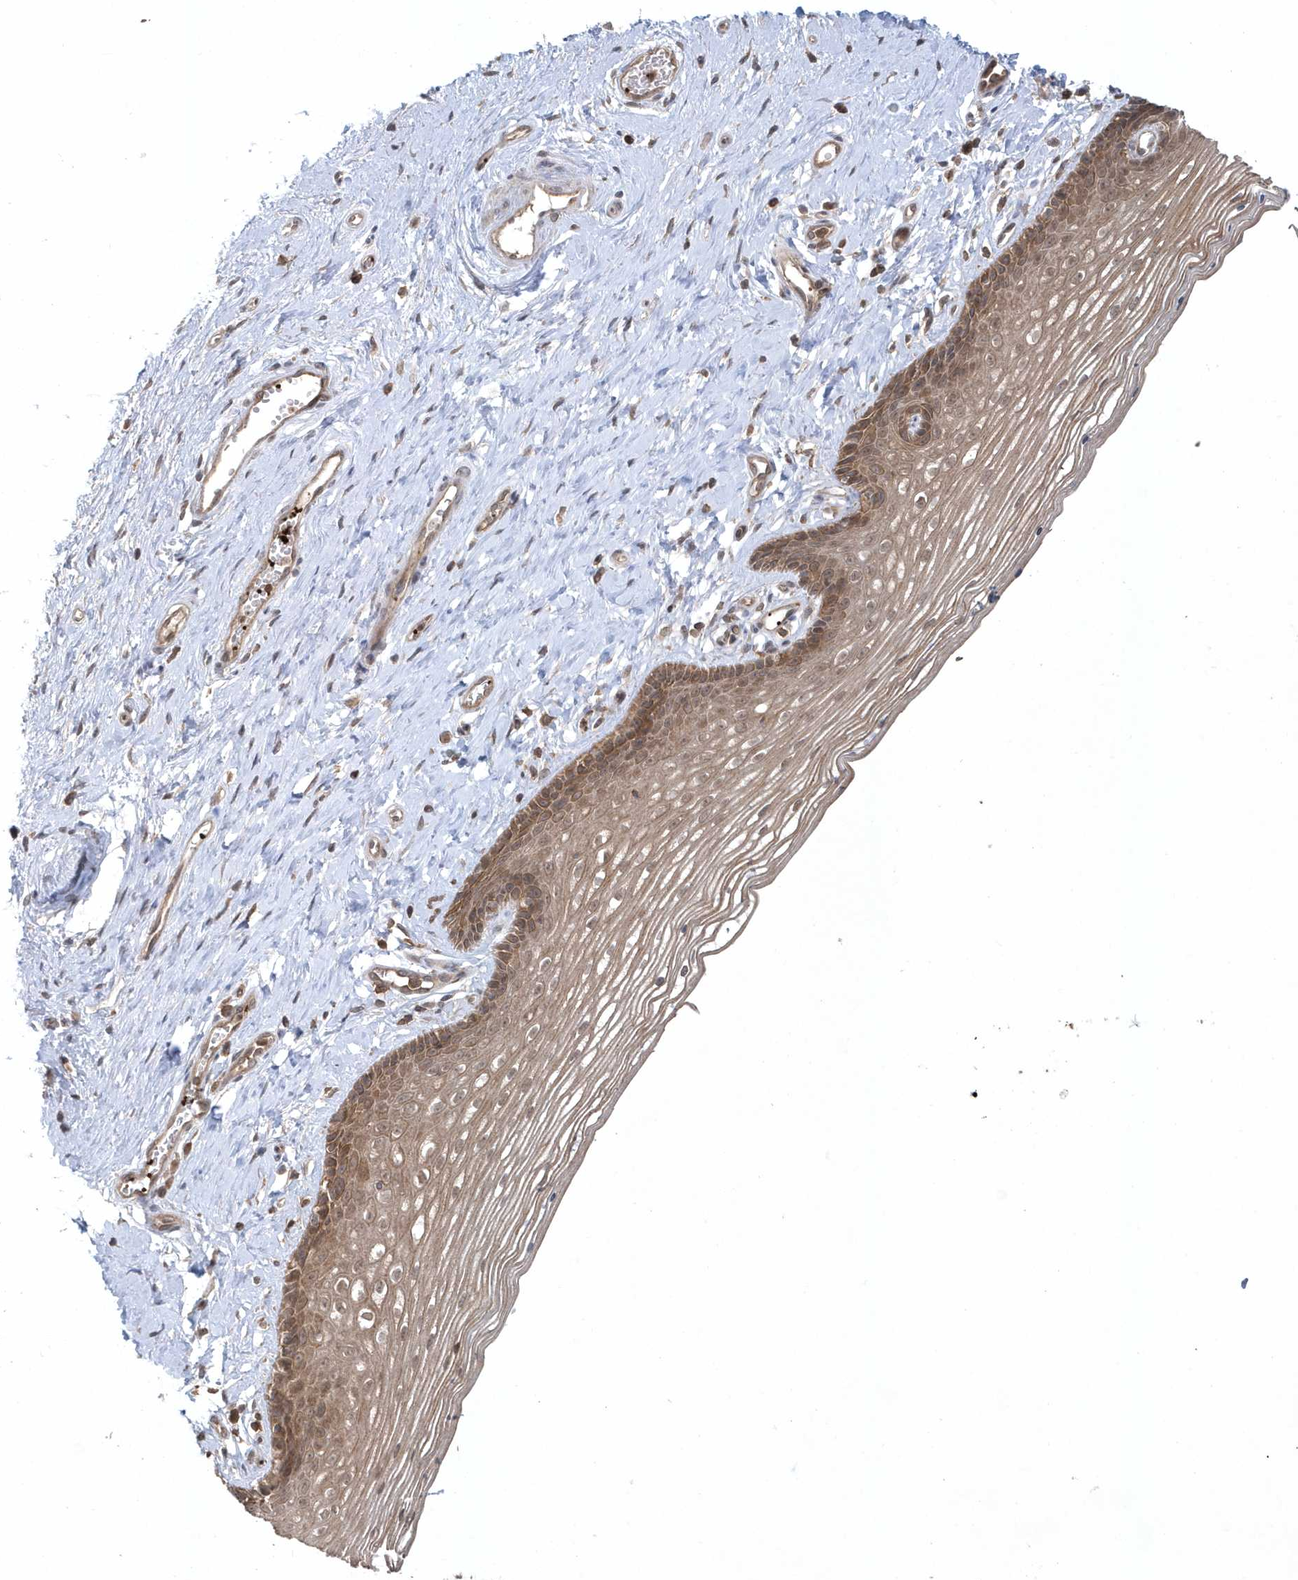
{"staining": {"intensity": "moderate", "quantity": ">75%", "location": "cytoplasmic/membranous"}, "tissue": "vagina", "cell_type": "Squamous epithelial cells", "image_type": "normal", "snomed": [{"axis": "morphology", "description": "Normal tissue, NOS"}, {"axis": "topography", "description": "Vagina"}], "caption": "Immunohistochemical staining of normal human vagina shows >75% levels of moderate cytoplasmic/membranous protein expression in about >75% of squamous epithelial cells.", "gene": "ACYP1", "patient": {"sex": "female", "age": 46}}